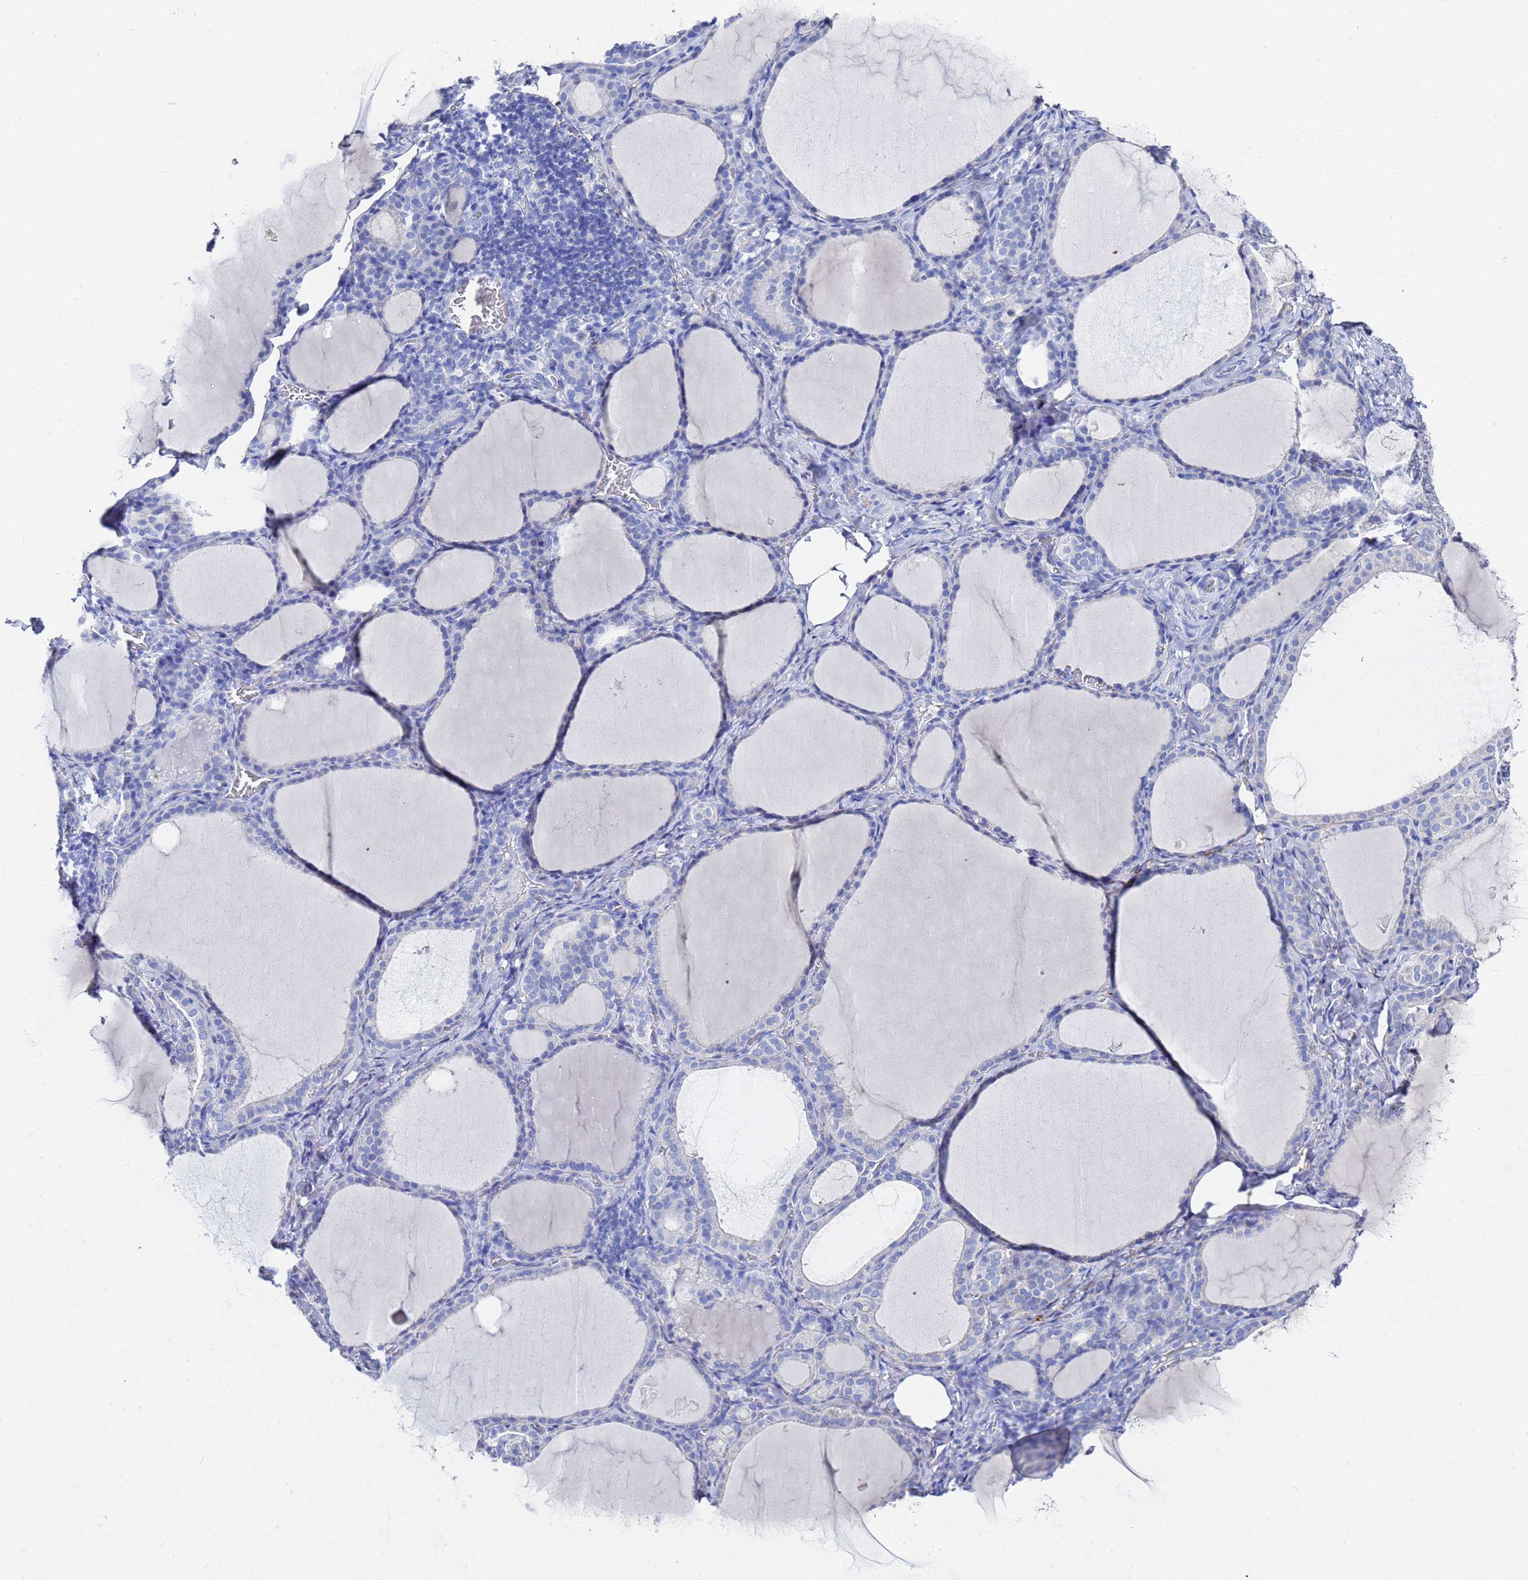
{"staining": {"intensity": "negative", "quantity": "none", "location": "none"}, "tissue": "thyroid gland", "cell_type": "Glandular cells", "image_type": "normal", "snomed": [{"axis": "morphology", "description": "Normal tissue, NOS"}, {"axis": "topography", "description": "Thyroid gland"}], "caption": "Immunohistochemistry (IHC) histopathology image of benign thyroid gland: human thyroid gland stained with DAB (3,3'-diaminobenzidine) exhibits no significant protein expression in glandular cells.", "gene": "AQP12A", "patient": {"sex": "female", "age": 39}}